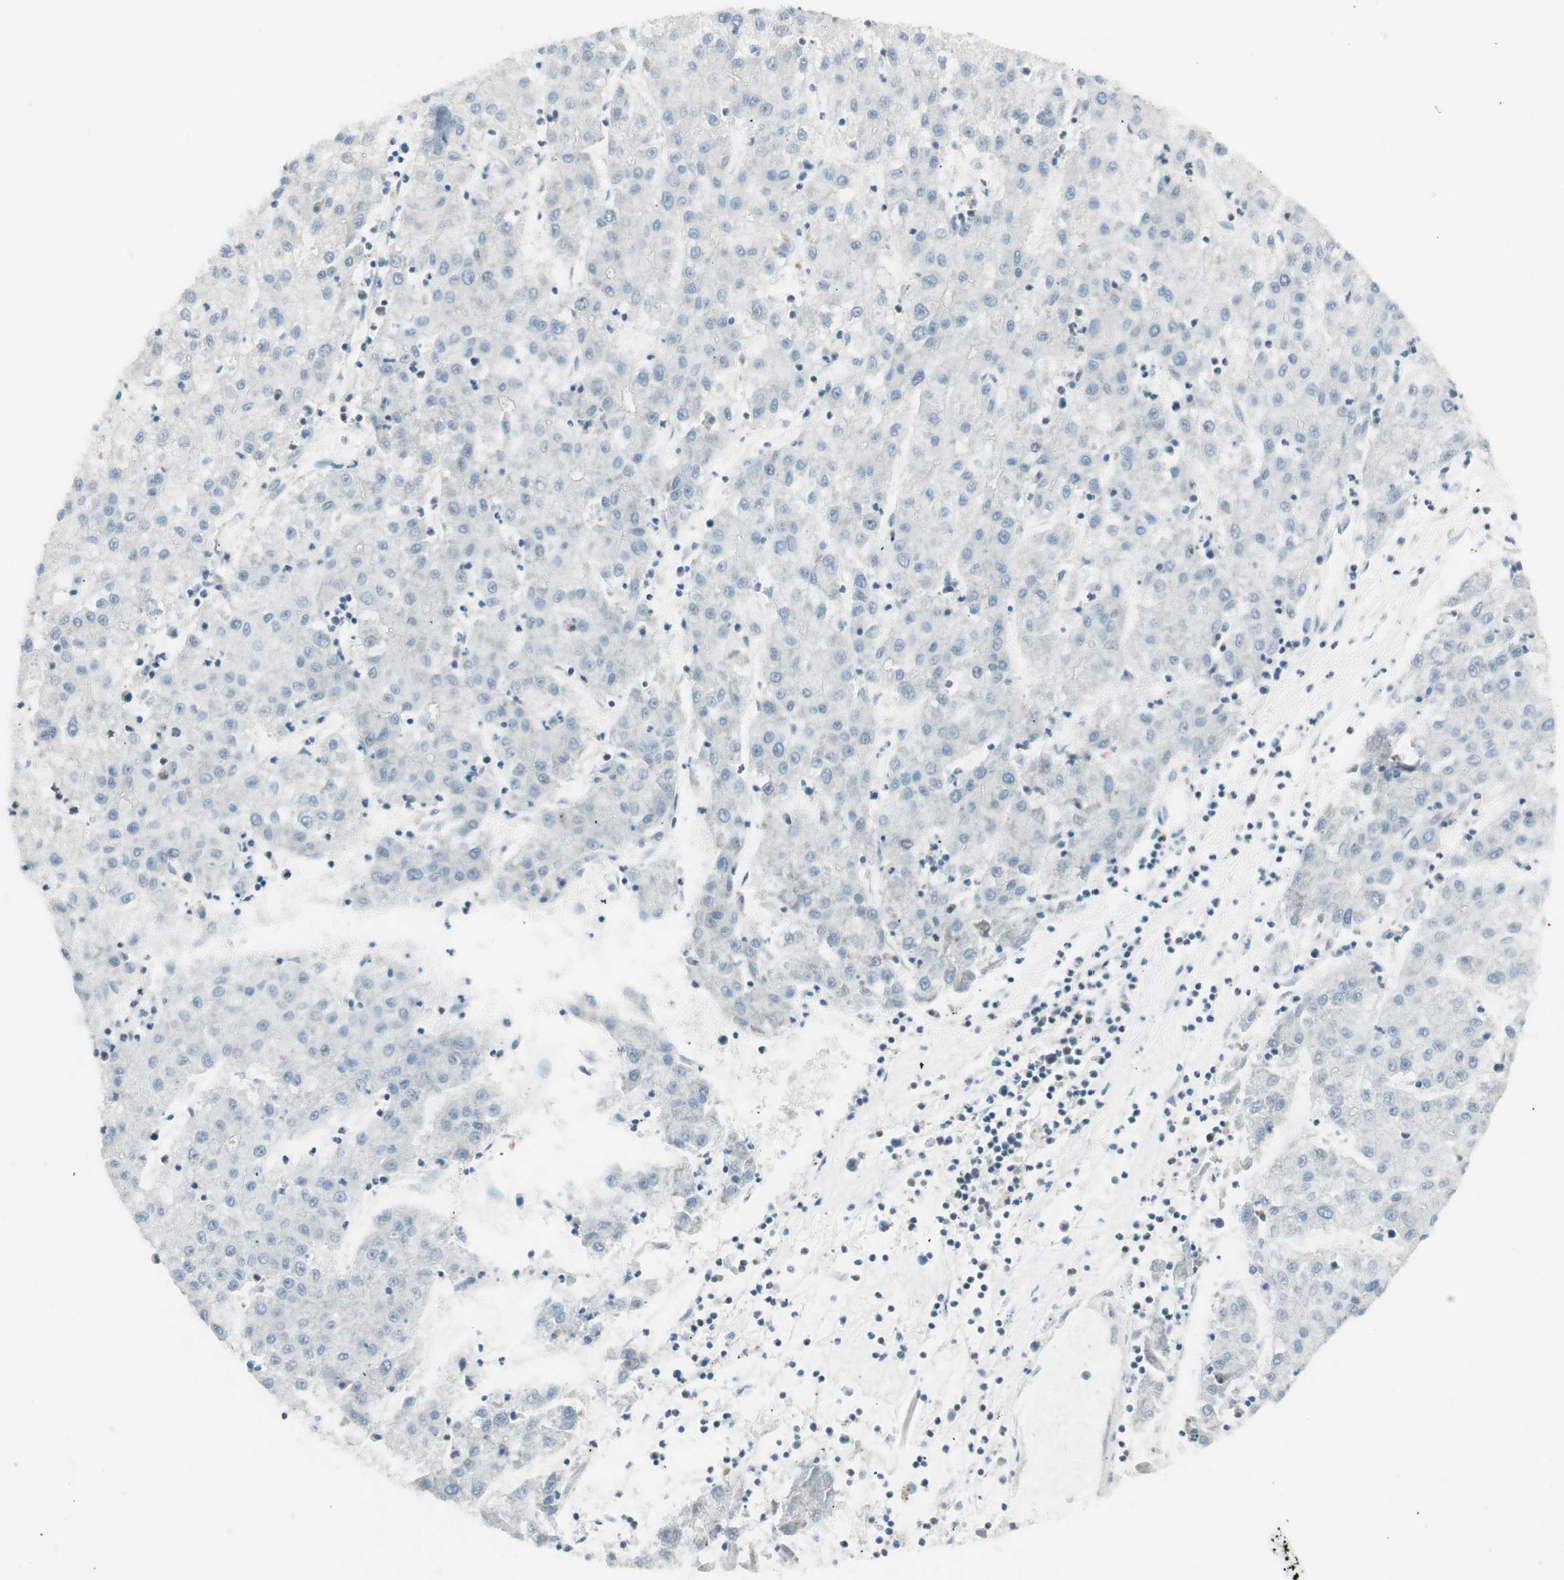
{"staining": {"intensity": "negative", "quantity": "none", "location": "none"}, "tissue": "liver cancer", "cell_type": "Tumor cells", "image_type": "cancer", "snomed": [{"axis": "morphology", "description": "Carcinoma, Hepatocellular, NOS"}, {"axis": "topography", "description": "Liver"}], "caption": "There is no significant positivity in tumor cells of hepatocellular carcinoma (liver).", "gene": "PPP1CA", "patient": {"sex": "male", "age": 72}}